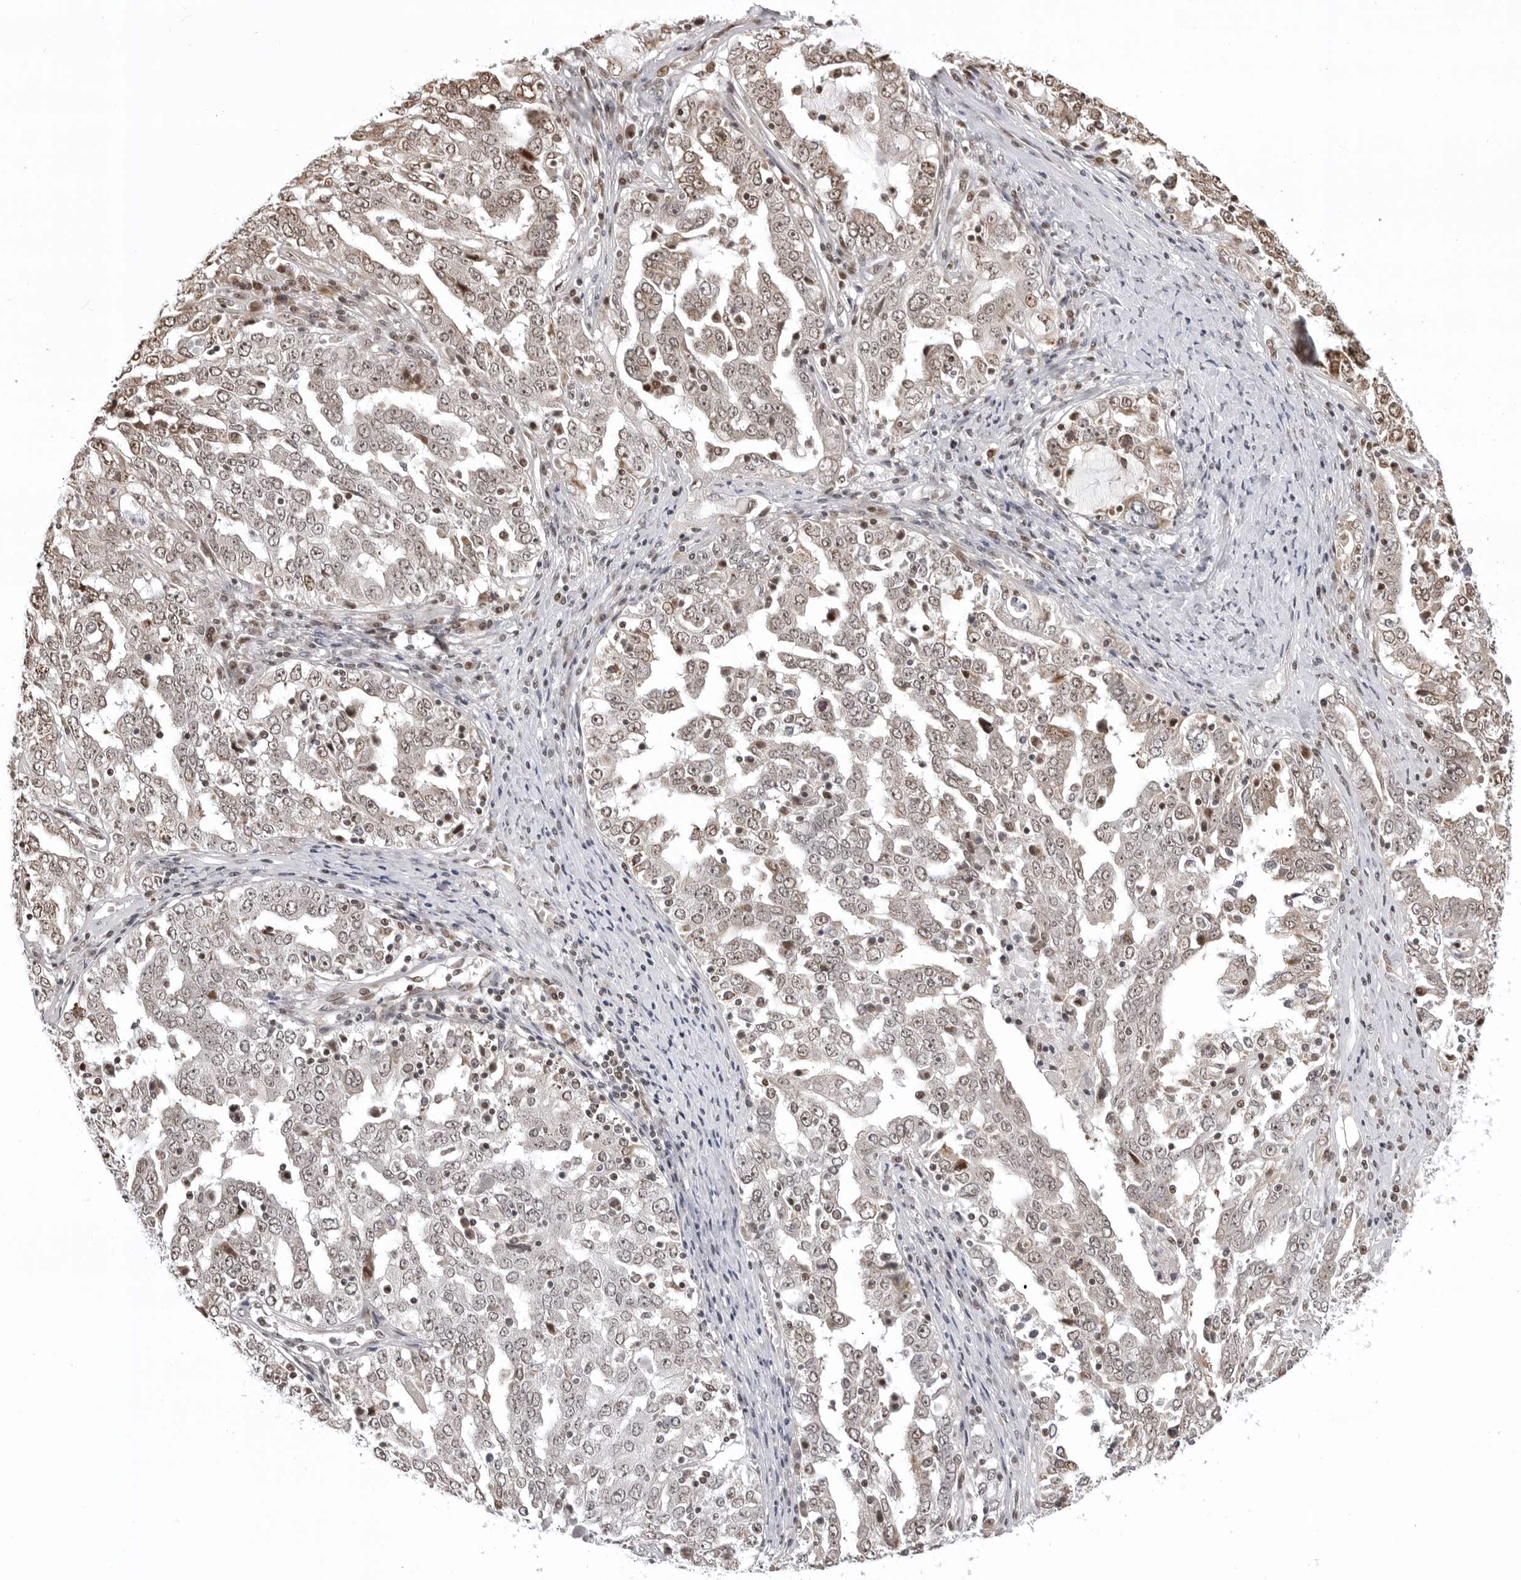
{"staining": {"intensity": "weak", "quantity": "25%-75%", "location": "nuclear"}, "tissue": "ovarian cancer", "cell_type": "Tumor cells", "image_type": "cancer", "snomed": [{"axis": "morphology", "description": "Carcinoma, endometroid"}, {"axis": "topography", "description": "Ovary"}], "caption": "Protein positivity by immunohistochemistry (IHC) demonstrates weak nuclear expression in about 25%-75% of tumor cells in ovarian endometroid carcinoma. (DAB (3,3'-diaminobenzidine) IHC, brown staining for protein, blue staining for nuclei).", "gene": "PHF3", "patient": {"sex": "female", "age": 62}}